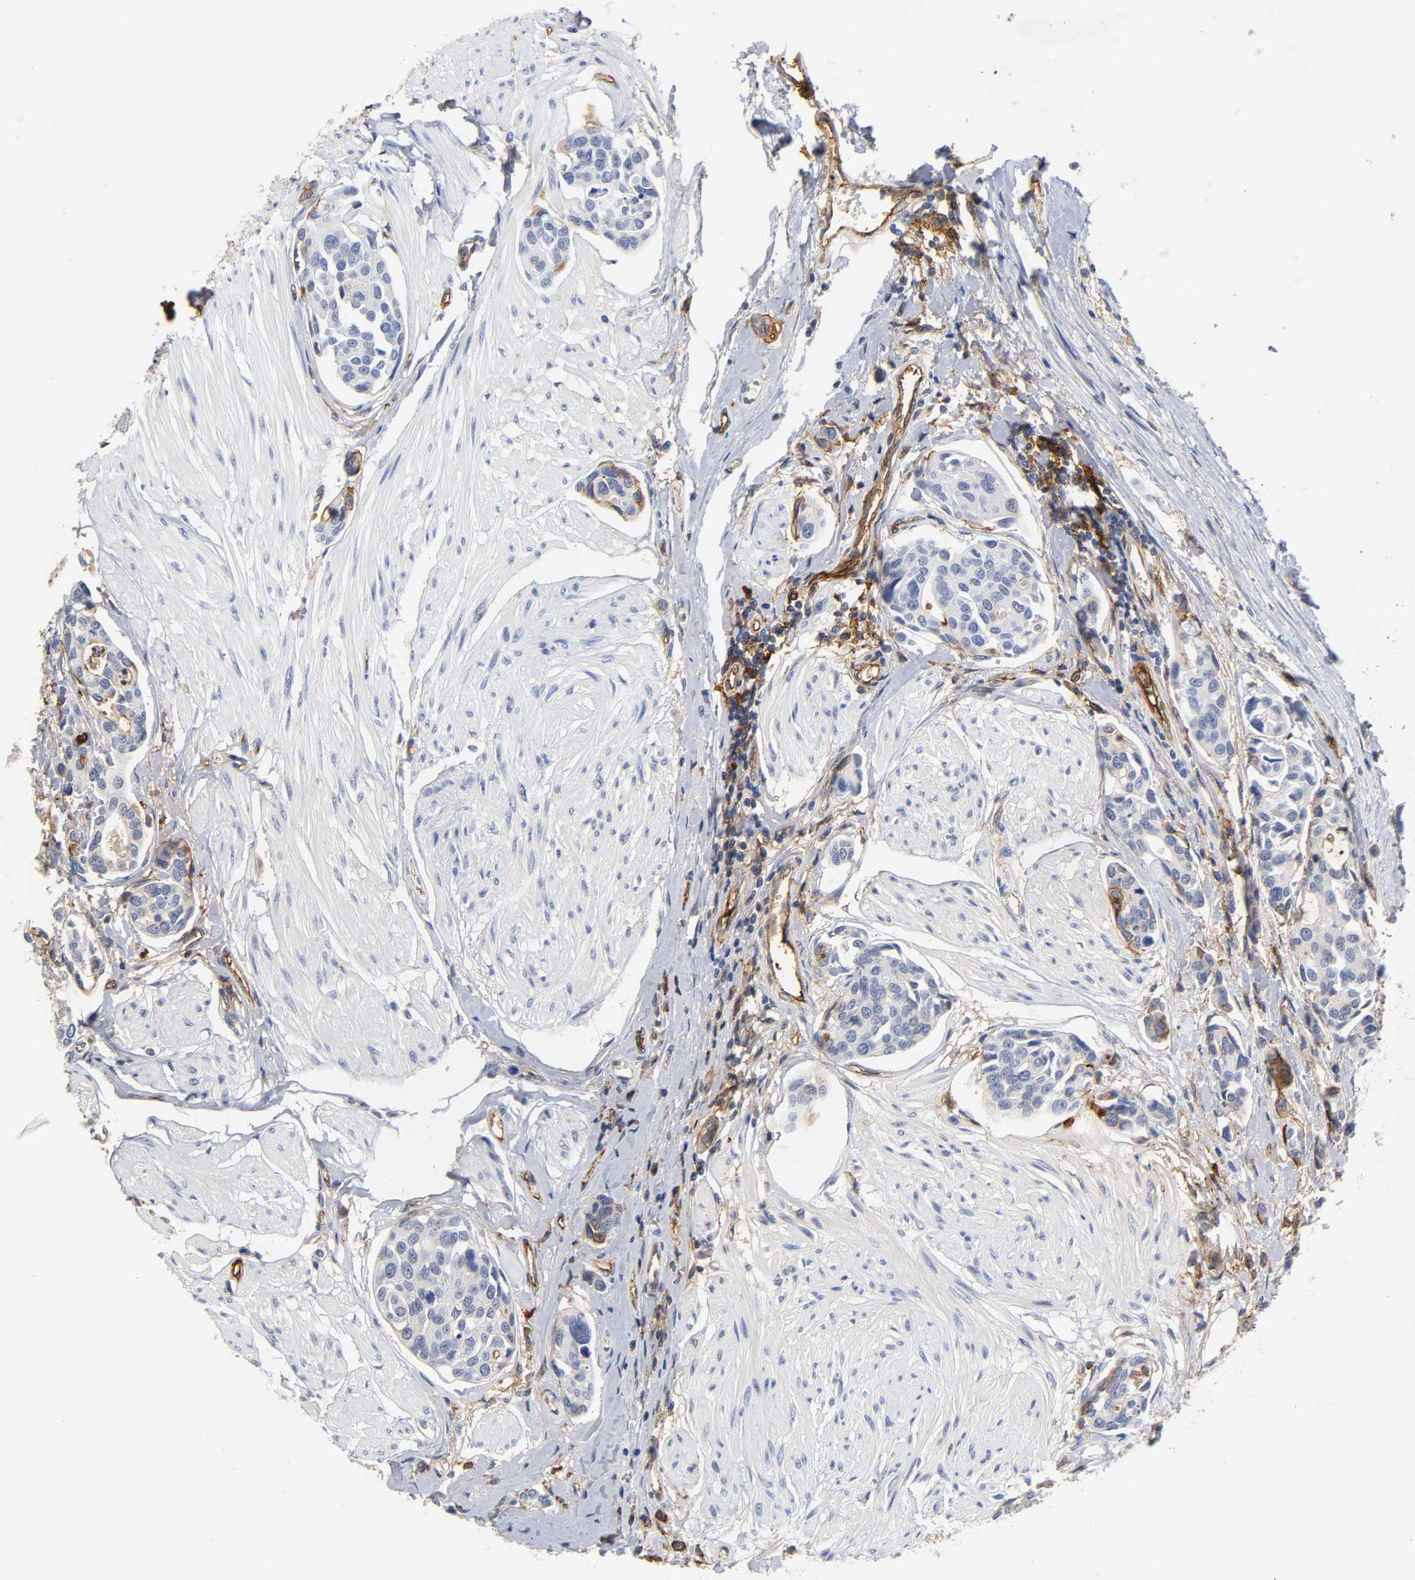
{"staining": {"intensity": "negative", "quantity": "none", "location": "none"}, "tissue": "urothelial cancer", "cell_type": "Tumor cells", "image_type": "cancer", "snomed": [{"axis": "morphology", "description": "Urothelial carcinoma, High grade"}, {"axis": "topography", "description": "Urinary bladder"}], "caption": "The image displays no staining of tumor cells in urothelial cancer. (DAB (3,3'-diaminobenzidine) immunohistochemistry visualized using brightfield microscopy, high magnification).", "gene": "ICAM1", "patient": {"sex": "male", "age": 78}}